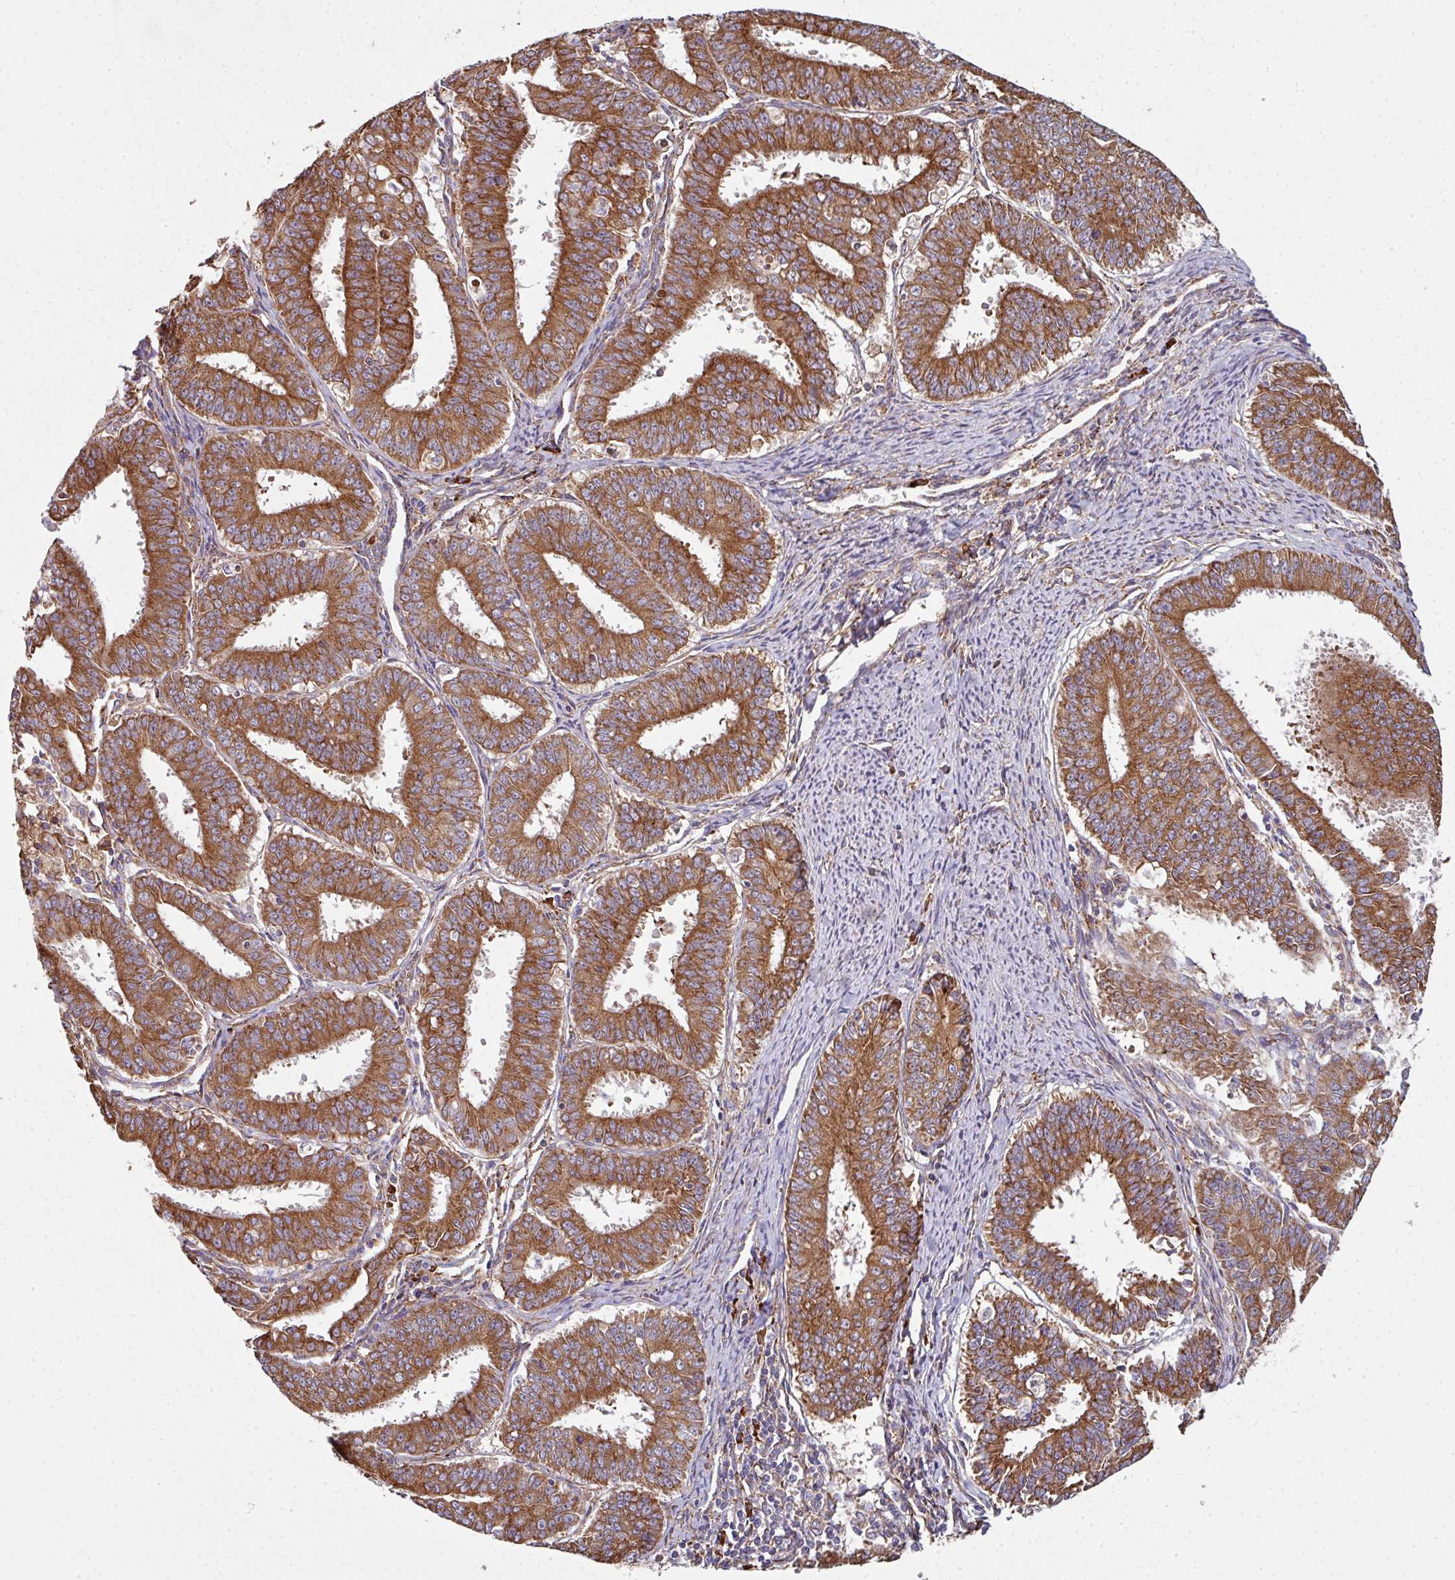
{"staining": {"intensity": "strong", "quantity": ">75%", "location": "cytoplasmic/membranous"}, "tissue": "endometrial cancer", "cell_type": "Tumor cells", "image_type": "cancer", "snomed": [{"axis": "morphology", "description": "Adenocarcinoma, NOS"}, {"axis": "topography", "description": "Endometrium"}], "caption": "Immunohistochemistry staining of endometrial cancer (adenocarcinoma), which demonstrates high levels of strong cytoplasmic/membranous positivity in approximately >75% of tumor cells indicating strong cytoplasmic/membranous protein staining. The staining was performed using DAB (3,3'-diaminobenzidine) (brown) for protein detection and nuclei were counterstained in hematoxylin (blue).", "gene": "FAT4", "patient": {"sex": "female", "age": 73}}